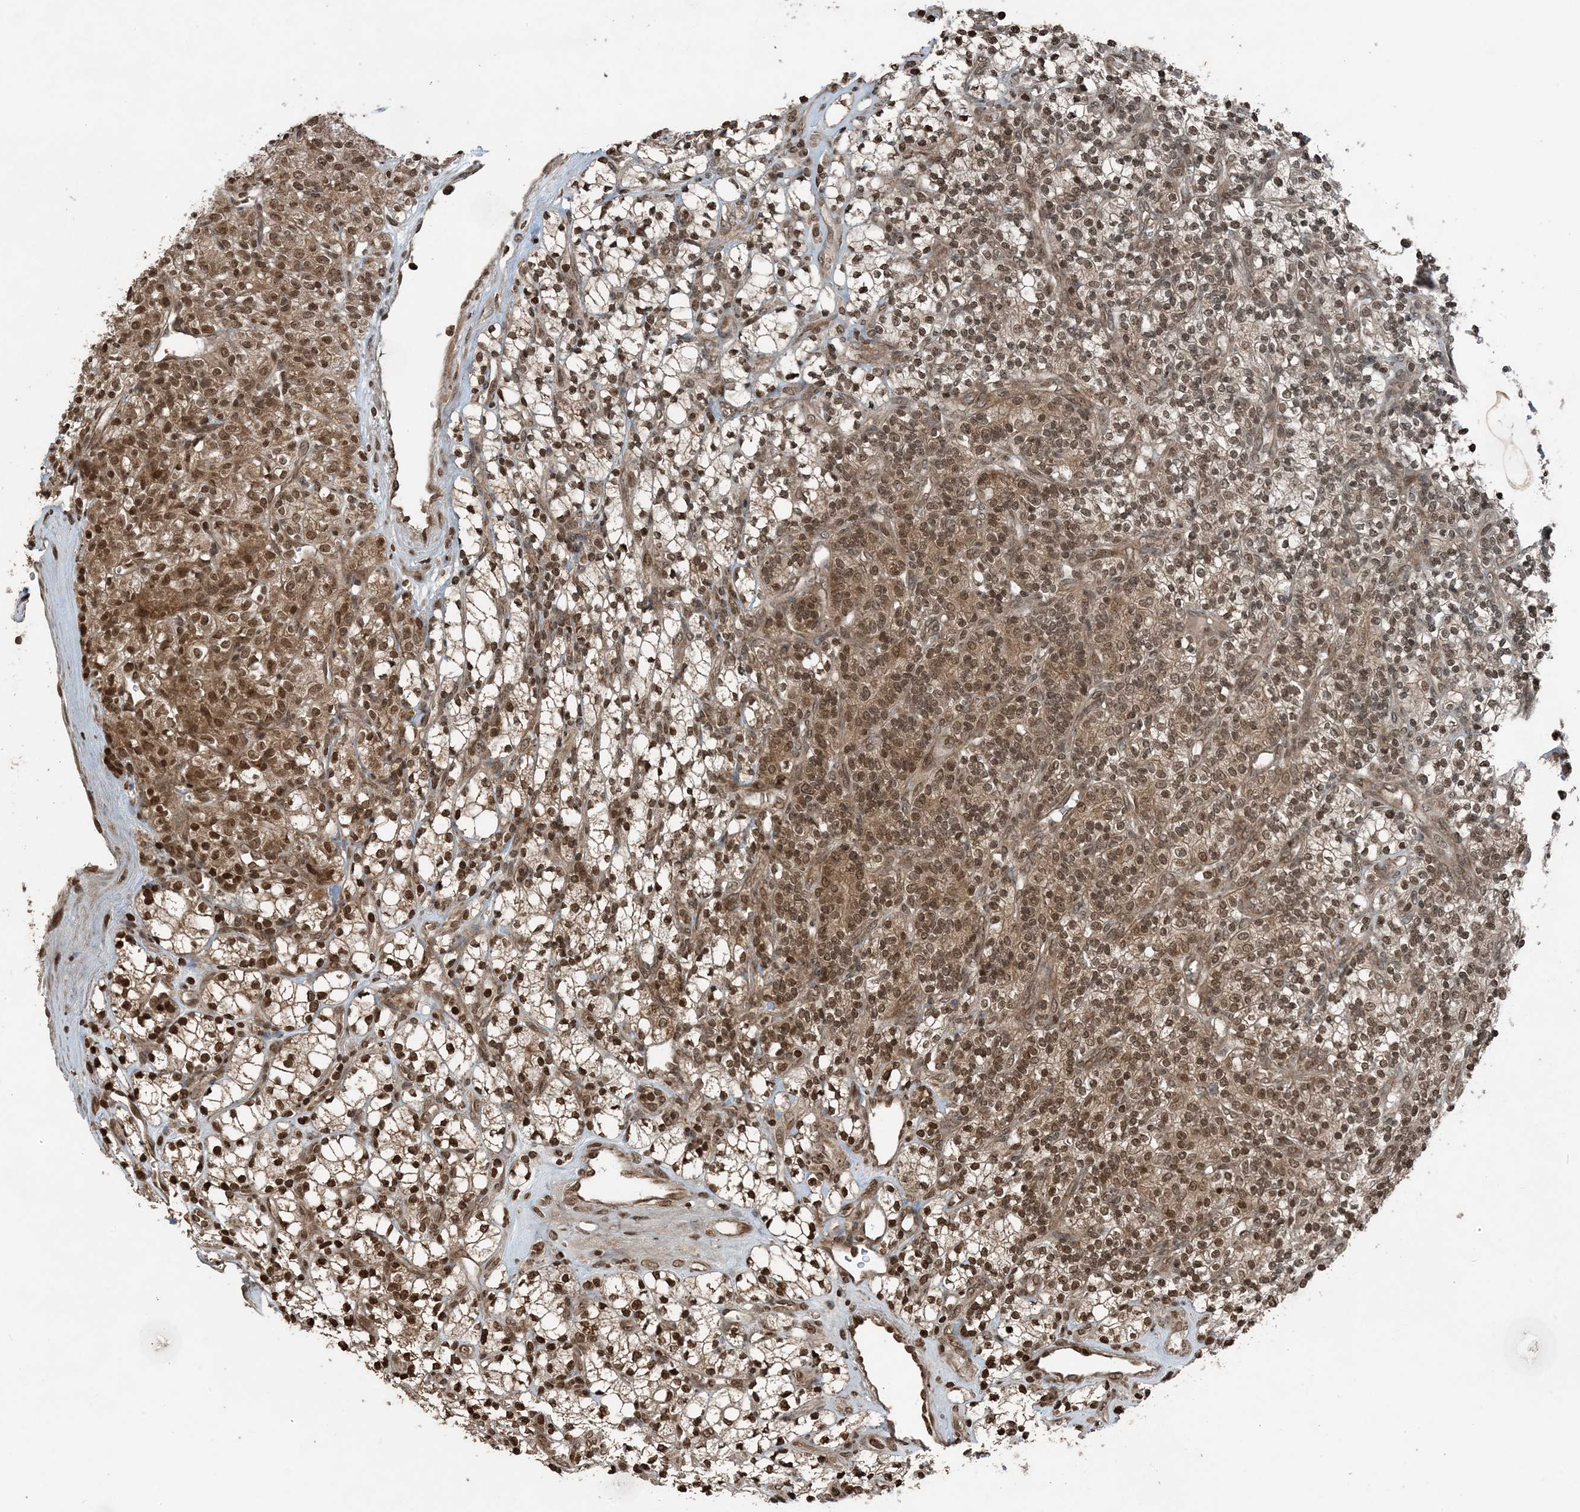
{"staining": {"intensity": "moderate", "quantity": ">75%", "location": "cytoplasmic/membranous,nuclear"}, "tissue": "renal cancer", "cell_type": "Tumor cells", "image_type": "cancer", "snomed": [{"axis": "morphology", "description": "Adenocarcinoma, NOS"}, {"axis": "topography", "description": "Kidney"}], "caption": "IHC micrograph of human adenocarcinoma (renal) stained for a protein (brown), which exhibits medium levels of moderate cytoplasmic/membranous and nuclear positivity in approximately >75% of tumor cells.", "gene": "ZFAND2B", "patient": {"sex": "male", "age": 77}}